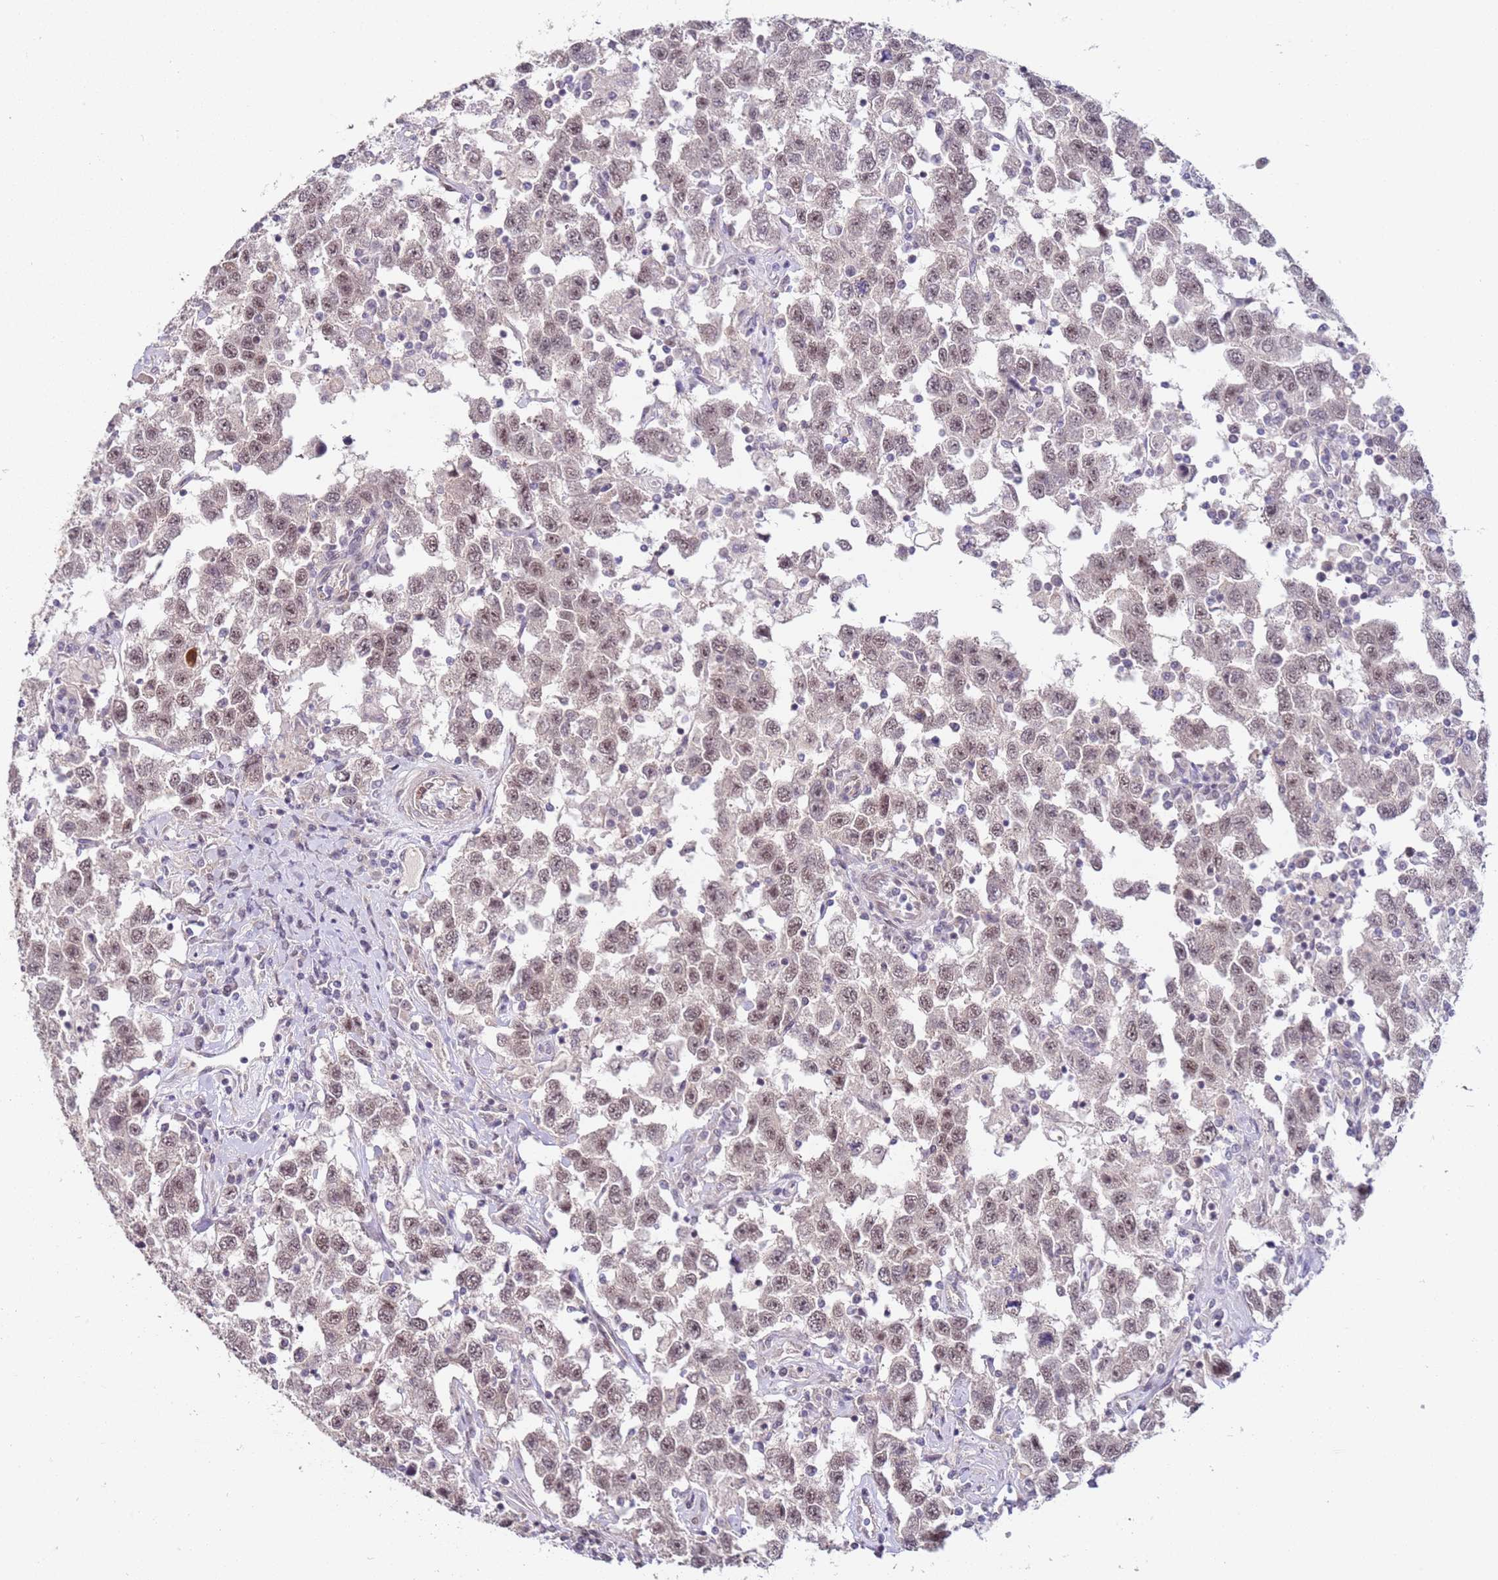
{"staining": {"intensity": "moderate", "quantity": "25%-75%", "location": "nuclear"}, "tissue": "testis cancer", "cell_type": "Tumor cells", "image_type": "cancer", "snomed": [{"axis": "morphology", "description": "Seminoma, NOS"}, {"axis": "topography", "description": "Testis"}], "caption": "A medium amount of moderate nuclear staining is appreciated in approximately 25%-75% of tumor cells in testis seminoma tissue.", "gene": "LGALSL", "patient": {"sex": "male", "age": 41}}